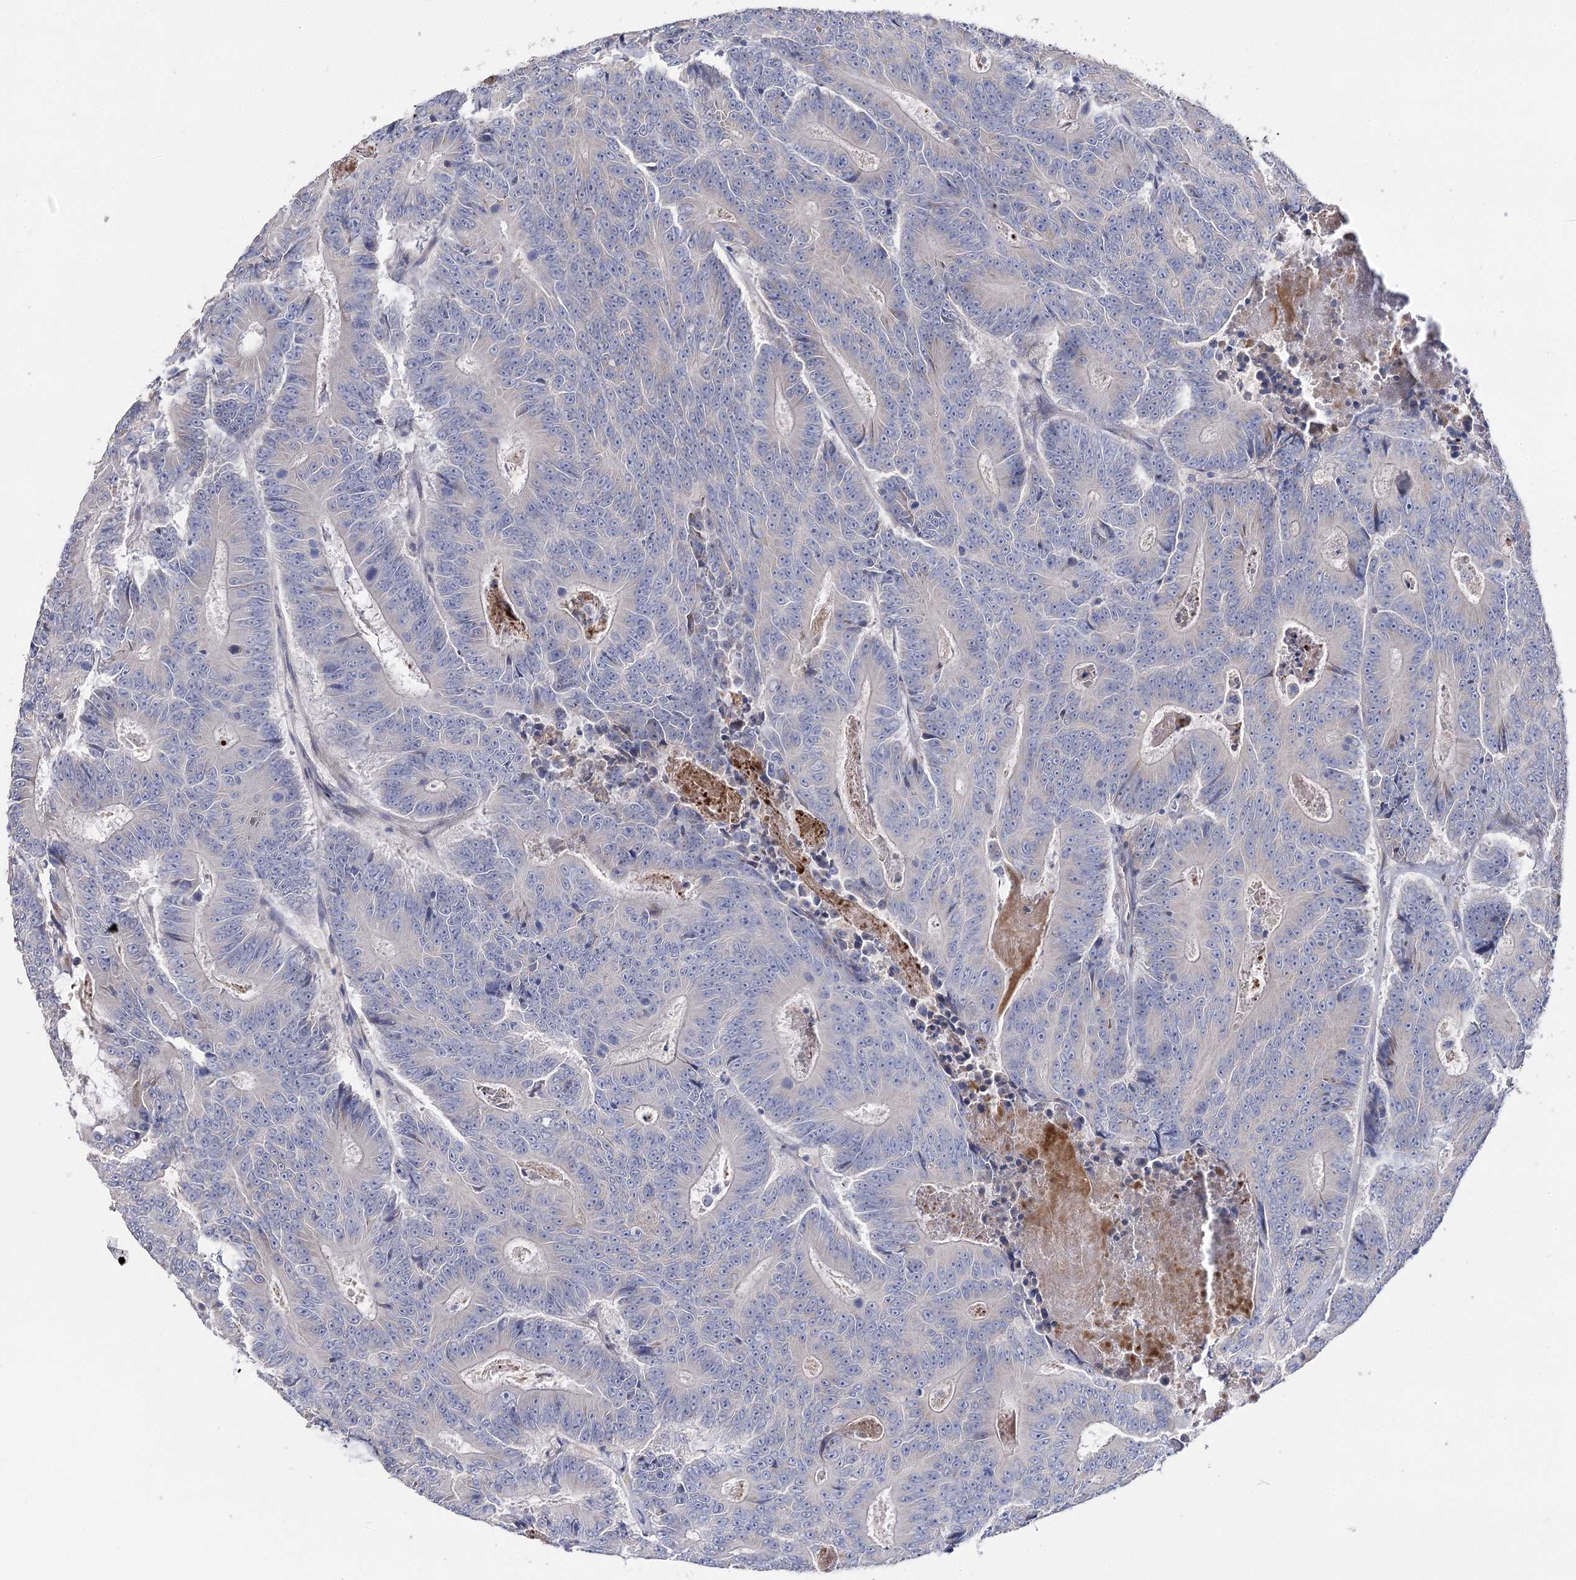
{"staining": {"intensity": "negative", "quantity": "none", "location": "none"}, "tissue": "colorectal cancer", "cell_type": "Tumor cells", "image_type": "cancer", "snomed": [{"axis": "morphology", "description": "Adenocarcinoma, NOS"}, {"axis": "topography", "description": "Colon"}], "caption": "Tumor cells show no significant protein staining in colorectal cancer.", "gene": "NRAP", "patient": {"sex": "male", "age": 83}}